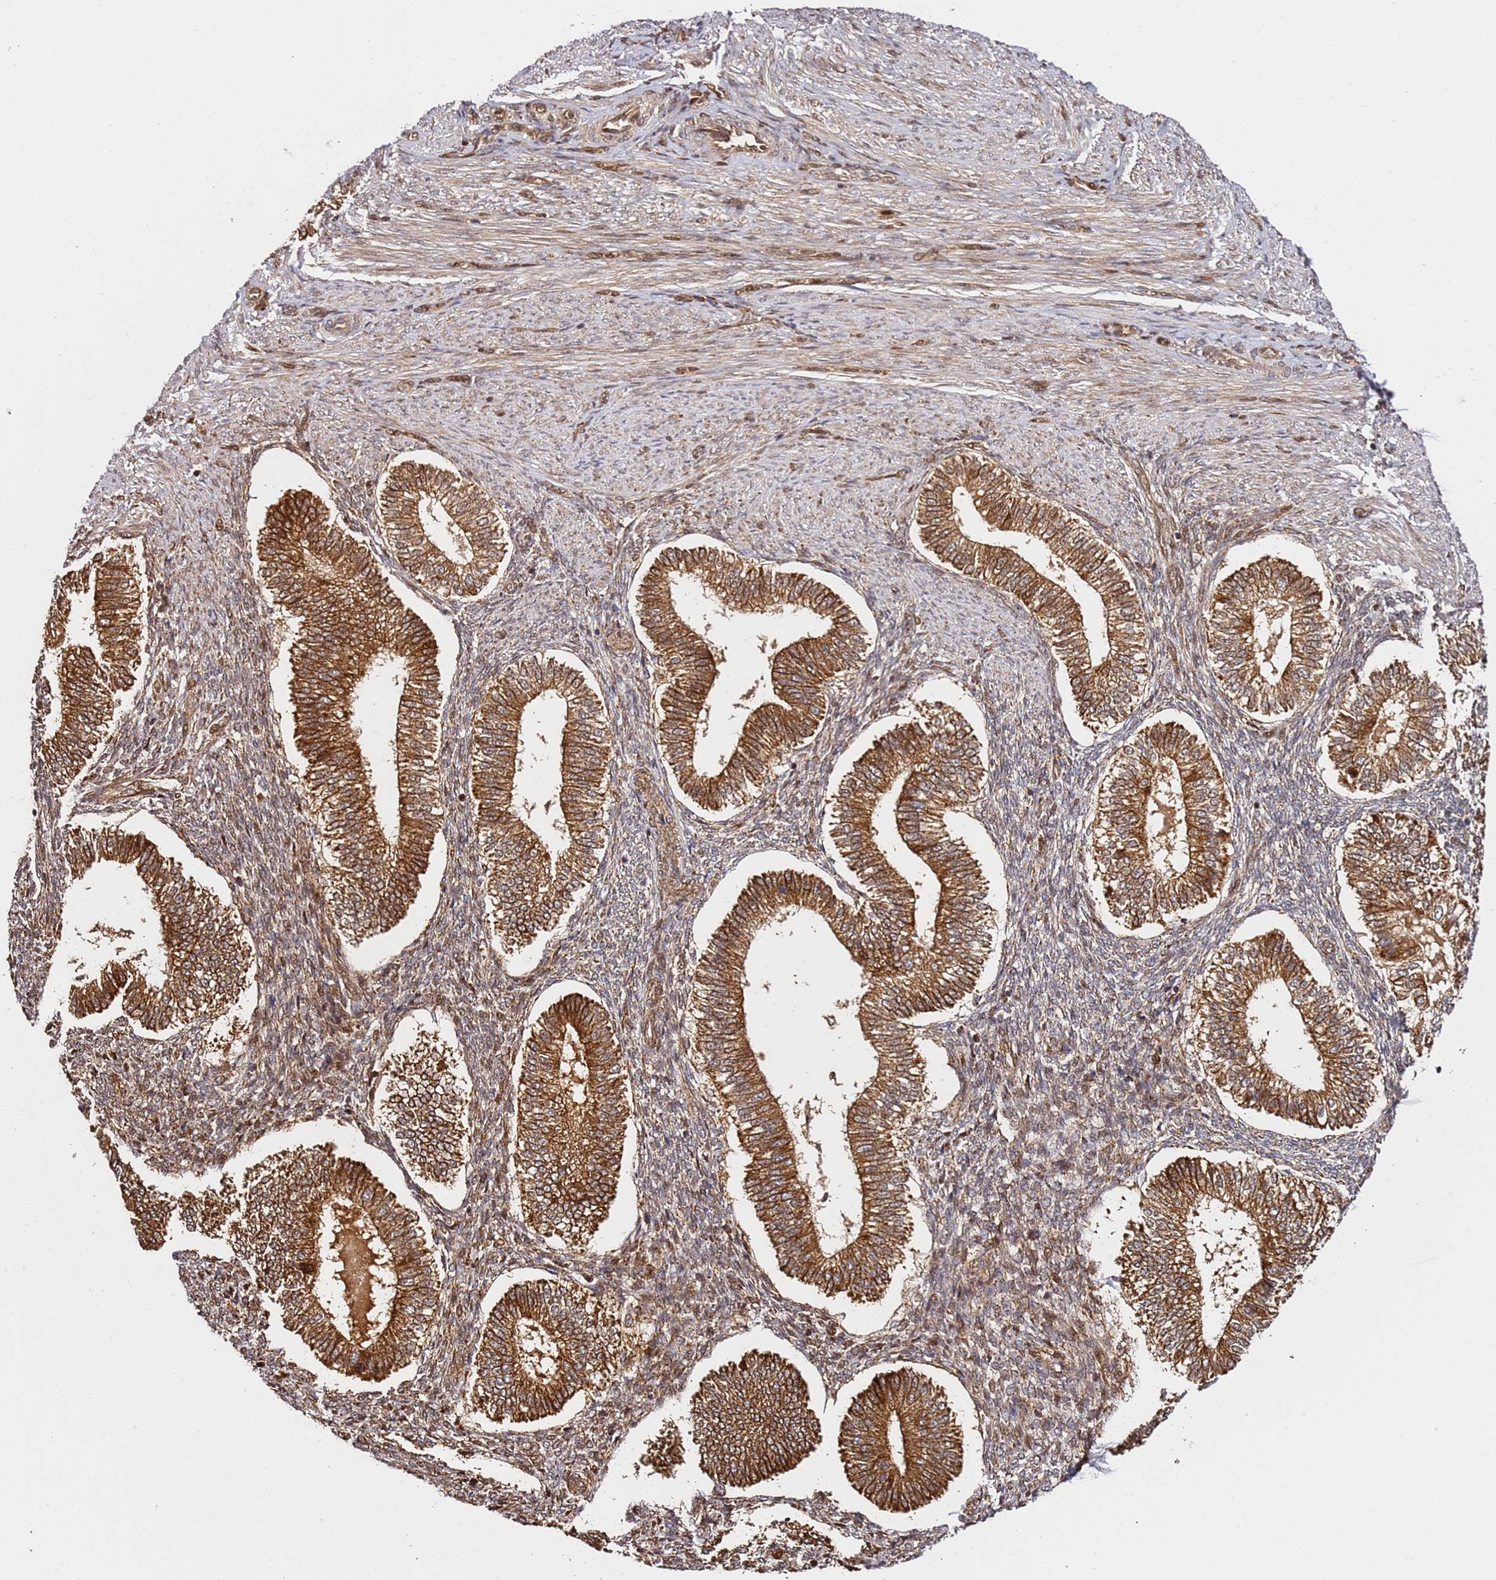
{"staining": {"intensity": "moderate", "quantity": ">75%", "location": "cytoplasmic/membranous,nuclear"}, "tissue": "endometrium", "cell_type": "Cells in endometrial stroma", "image_type": "normal", "snomed": [{"axis": "morphology", "description": "Normal tissue, NOS"}, {"axis": "topography", "description": "Endometrium"}], "caption": "The immunohistochemical stain highlights moderate cytoplasmic/membranous,nuclear staining in cells in endometrial stroma of normal endometrium. Nuclei are stained in blue.", "gene": "SMOX", "patient": {"sex": "female", "age": 25}}